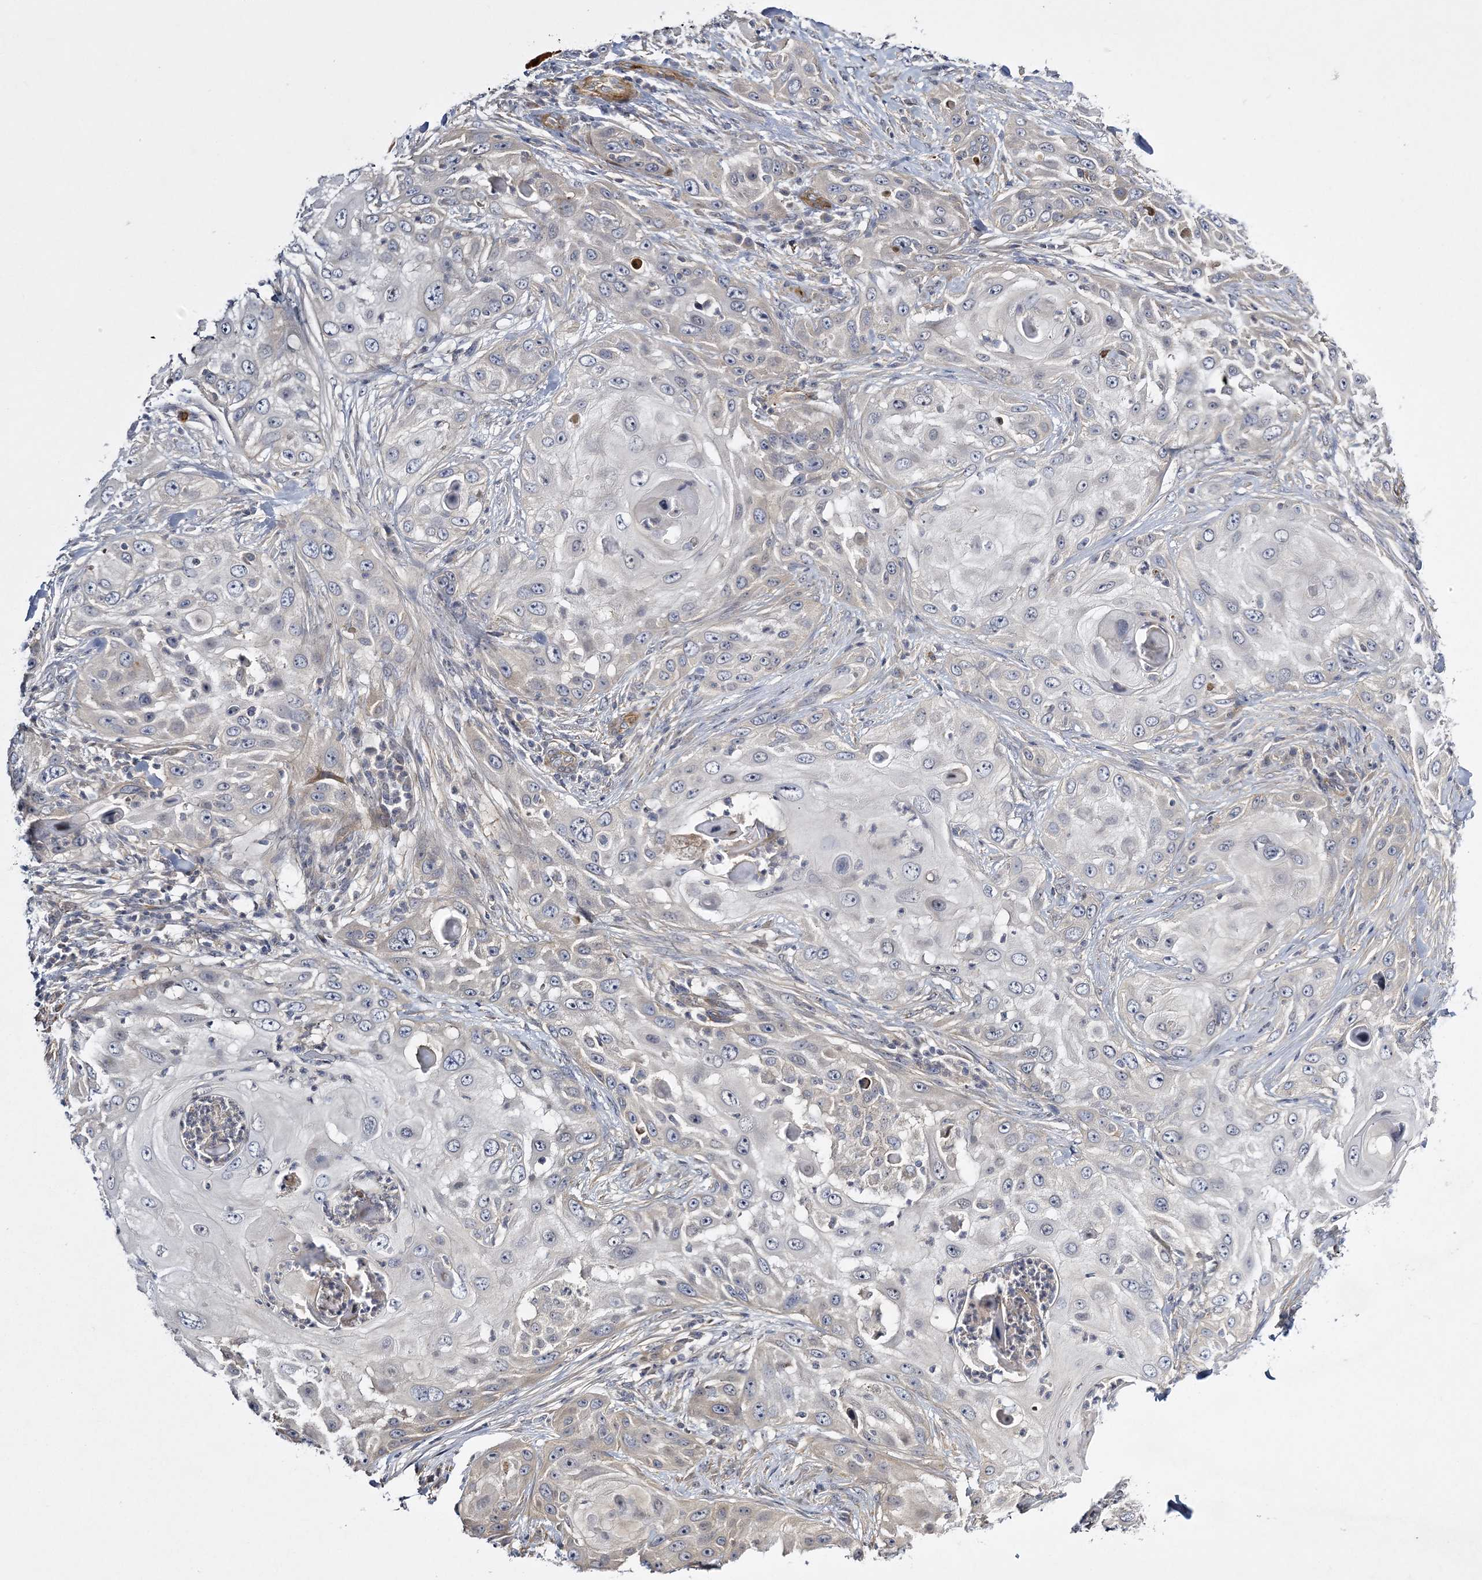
{"staining": {"intensity": "negative", "quantity": "none", "location": "none"}, "tissue": "skin cancer", "cell_type": "Tumor cells", "image_type": "cancer", "snomed": [{"axis": "morphology", "description": "Squamous cell carcinoma, NOS"}, {"axis": "topography", "description": "Skin"}], "caption": "Image shows no protein positivity in tumor cells of skin cancer (squamous cell carcinoma) tissue.", "gene": "CALN1", "patient": {"sex": "female", "age": 44}}